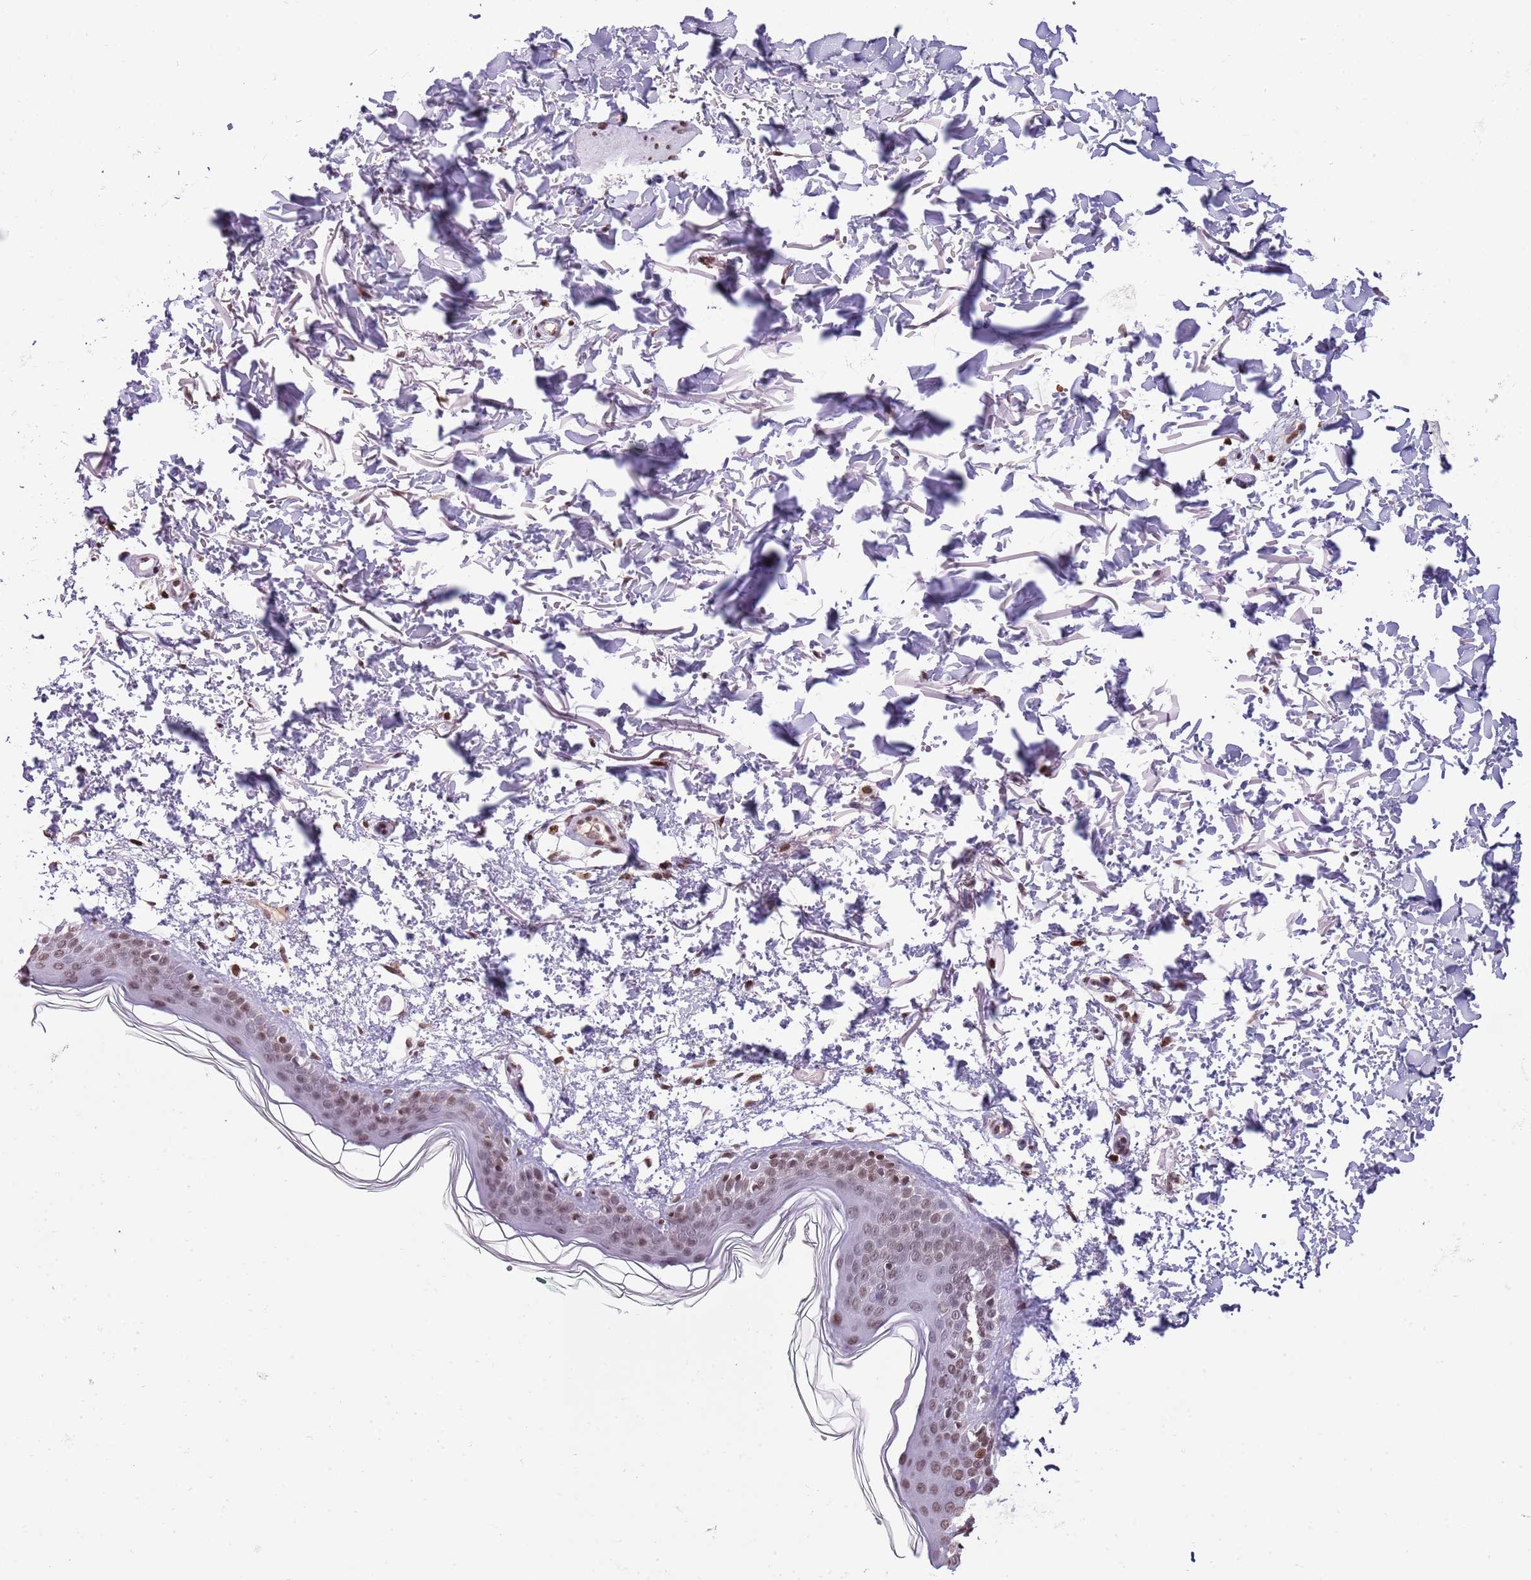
{"staining": {"intensity": "moderate", "quantity": ">75%", "location": "nuclear"}, "tissue": "skin", "cell_type": "Fibroblasts", "image_type": "normal", "snomed": [{"axis": "morphology", "description": "Normal tissue, NOS"}, {"axis": "topography", "description": "Skin"}], "caption": "Immunohistochemistry of normal human skin shows medium levels of moderate nuclear staining in about >75% of fibroblasts. The protein of interest is shown in brown color, while the nuclei are stained blue.", "gene": "KPNA3", "patient": {"sex": "male", "age": 66}}